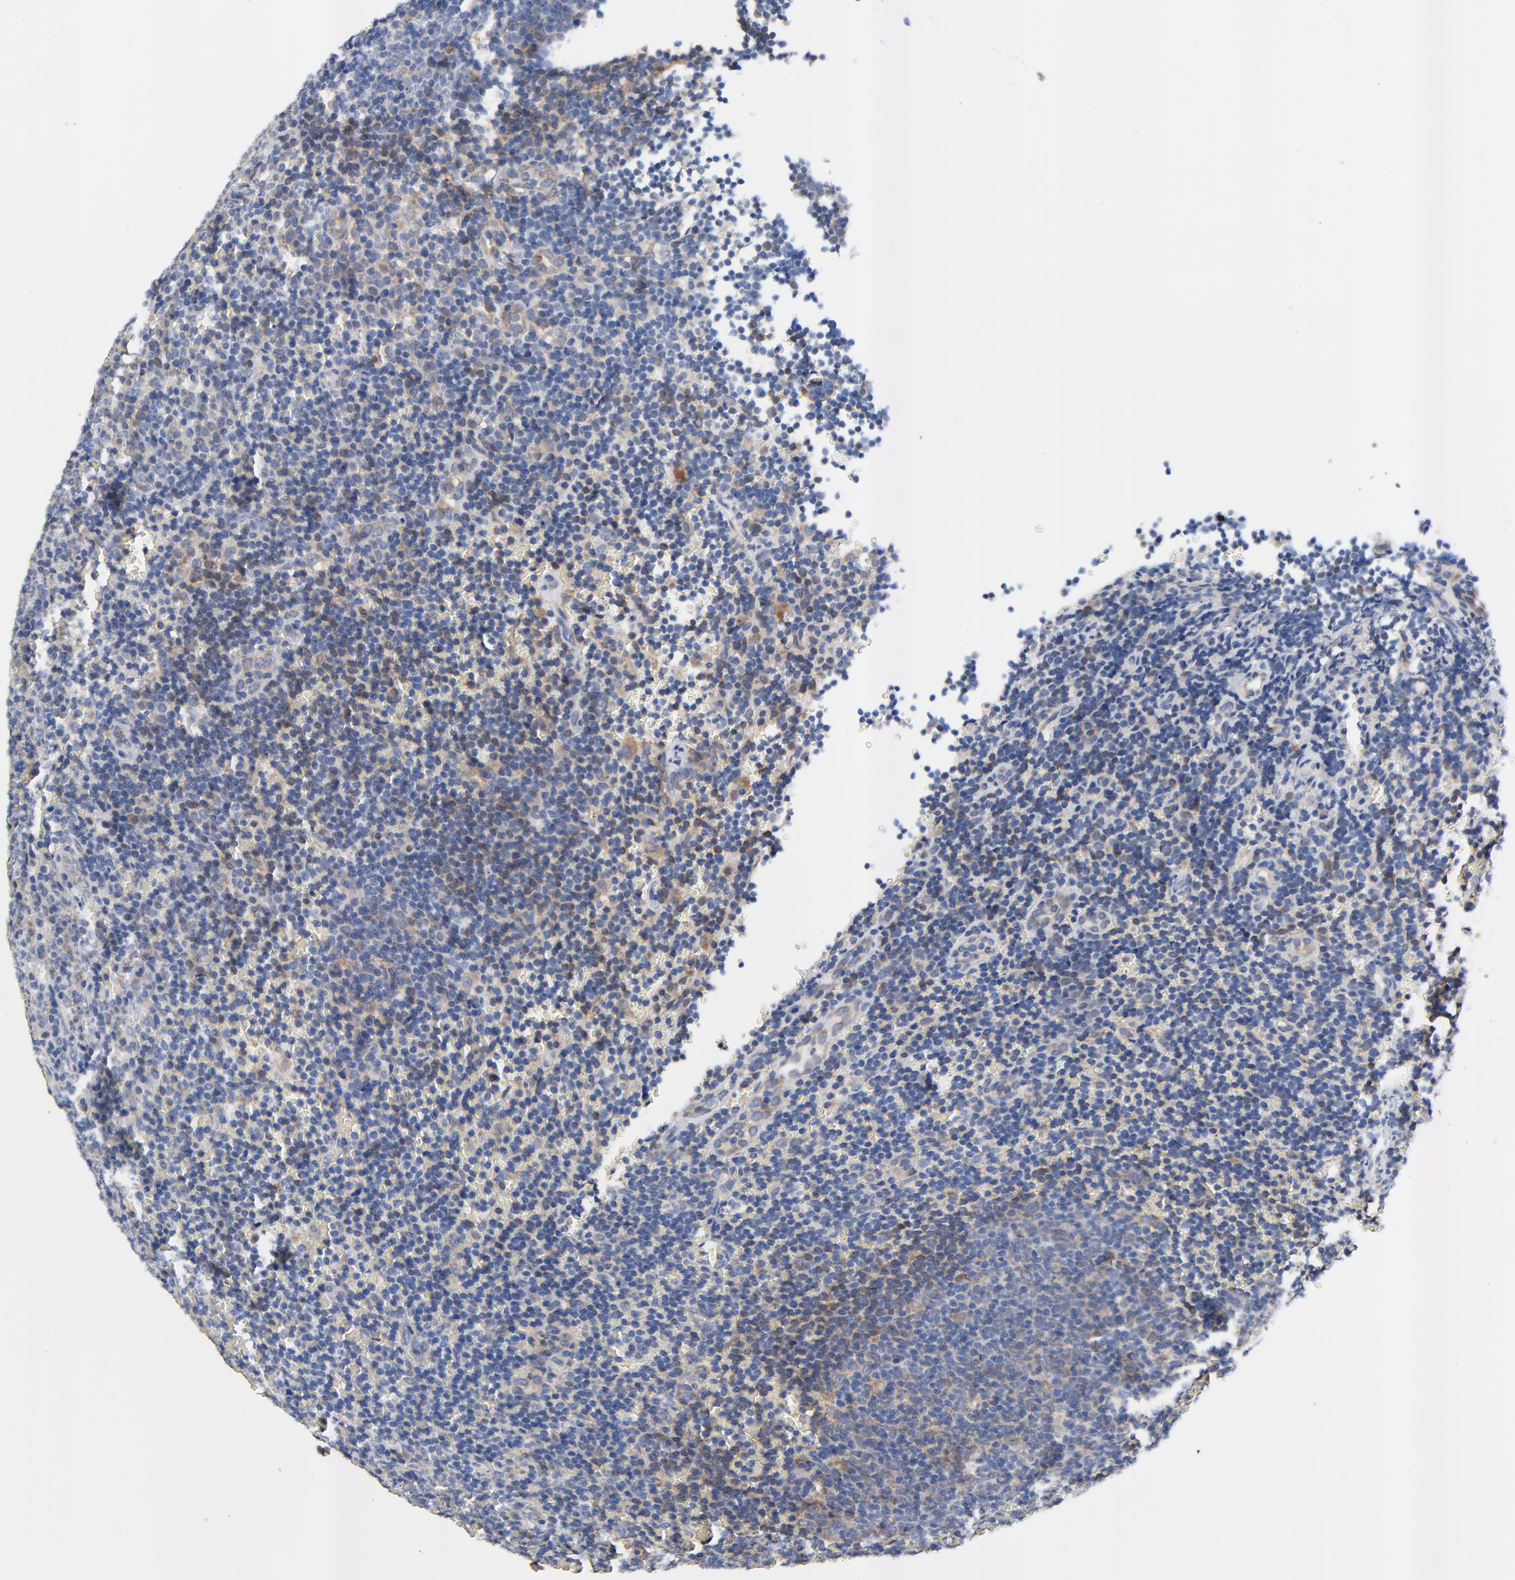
{"staining": {"intensity": "weak", "quantity": "25%-75%", "location": "cytoplasmic/membranous"}, "tissue": "lymphoma", "cell_type": "Tumor cells", "image_type": "cancer", "snomed": [{"axis": "morphology", "description": "Malignant lymphoma, non-Hodgkin's type, Low grade"}, {"axis": "topography", "description": "Lymph node"}], "caption": "A histopathology image of human lymphoma stained for a protein displays weak cytoplasmic/membranous brown staining in tumor cells.", "gene": "VAV2", "patient": {"sex": "male", "age": 74}}